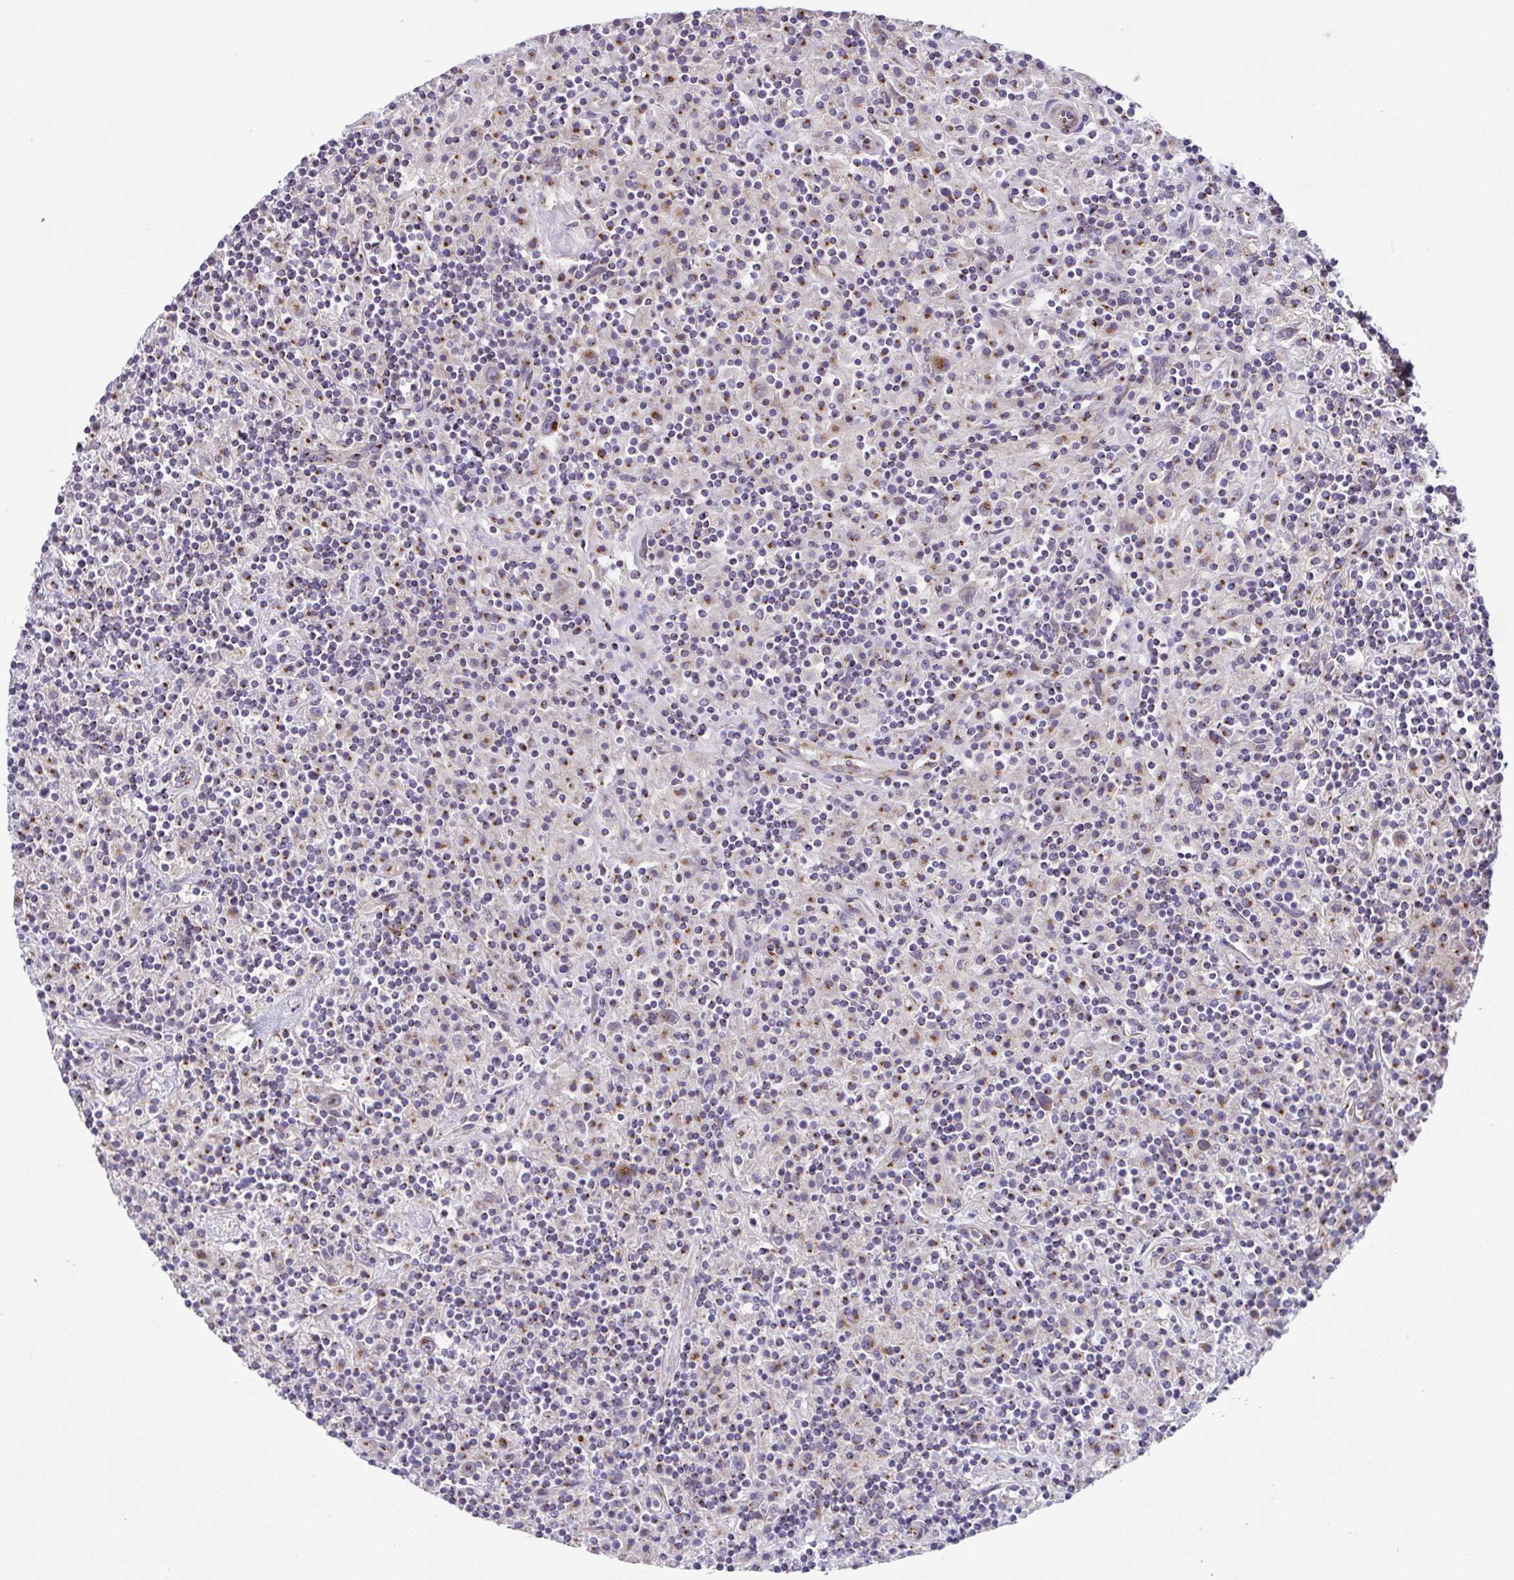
{"staining": {"intensity": "moderate", "quantity": ">75%", "location": "cytoplasmic/membranous"}, "tissue": "lymphoma", "cell_type": "Tumor cells", "image_type": "cancer", "snomed": [{"axis": "morphology", "description": "Hodgkin's disease, NOS"}, {"axis": "topography", "description": "Lymph node"}], "caption": "A medium amount of moderate cytoplasmic/membranous staining is appreciated in approximately >75% of tumor cells in lymphoma tissue. (Brightfield microscopy of DAB IHC at high magnification).", "gene": "COL17A1", "patient": {"sex": "male", "age": 70}}